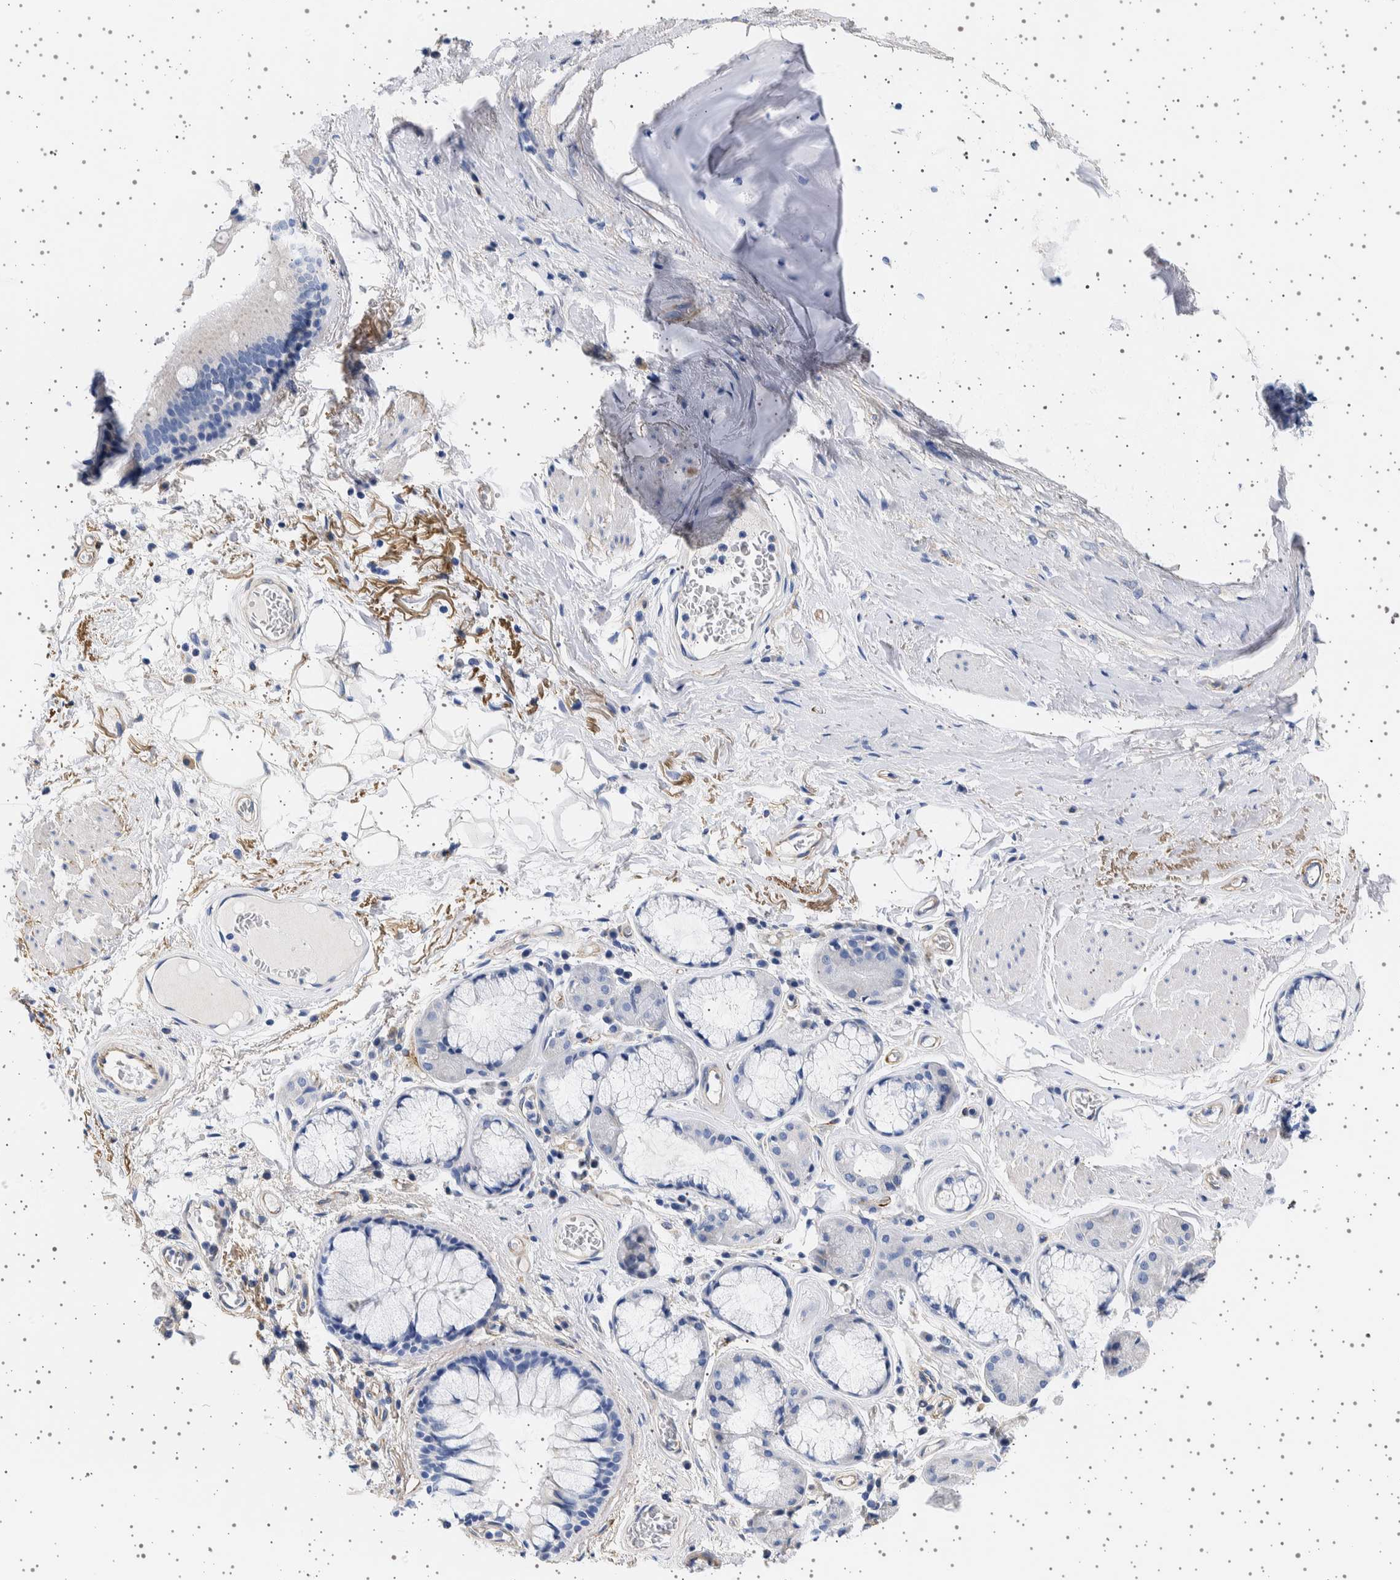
{"staining": {"intensity": "negative", "quantity": "none", "location": "none"}, "tissue": "bronchus", "cell_type": "Respiratory epithelial cells", "image_type": "normal", "snomed": [{"axis": "morphology", "description": "Normal tissue, NOS"}, {"axis": "topography", "description": "Cartilage tissue"}], "caption": "The histopathology image demonstrates no staining of respiratory epithelial cells in normal bronchus.", "gene": "SEPTIN4", "patient": {"sex": "female", "age": 63}}